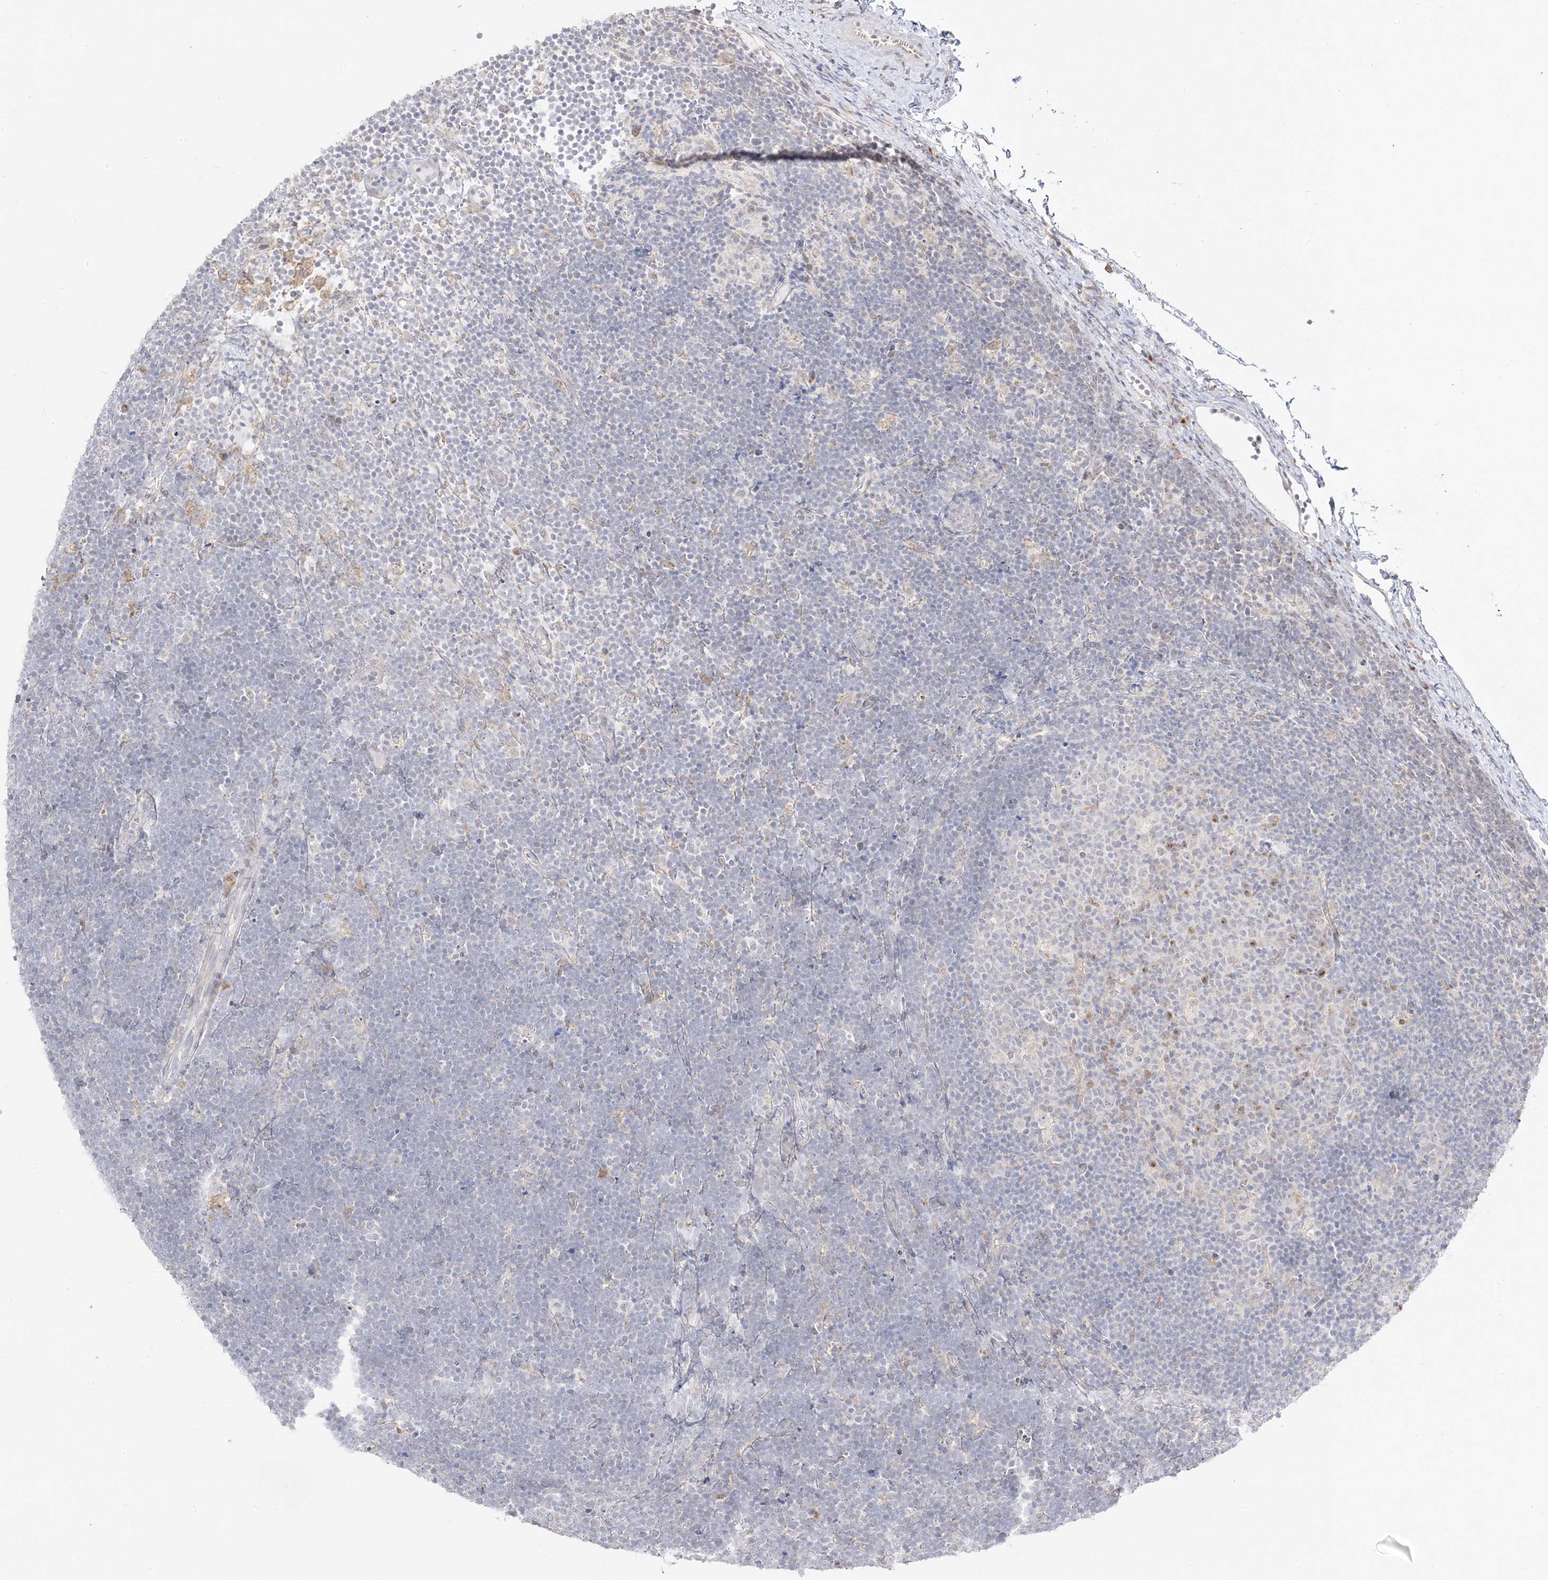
{"staining": {"intensity": "negative", "quantity": "none", "location": "none"}, "tissue": "lymphoma", "cell_type": "Tumor cells", "image_type": "cancer", "snomed": [{"axis": "morphology", "description": "Malignant lymphoma, non-Hodgkin's type, High grade"}, {"axis": "topography", "description": "Lymph node"}], "caption": "Image shows no significant protein expression in tumor cells of lymphoma. (Immunohistochemistry (ihc), brightfield microscopy, high magnification).", "gene": "C2CD2", "patient": {"sex": "male", "age": 13}}